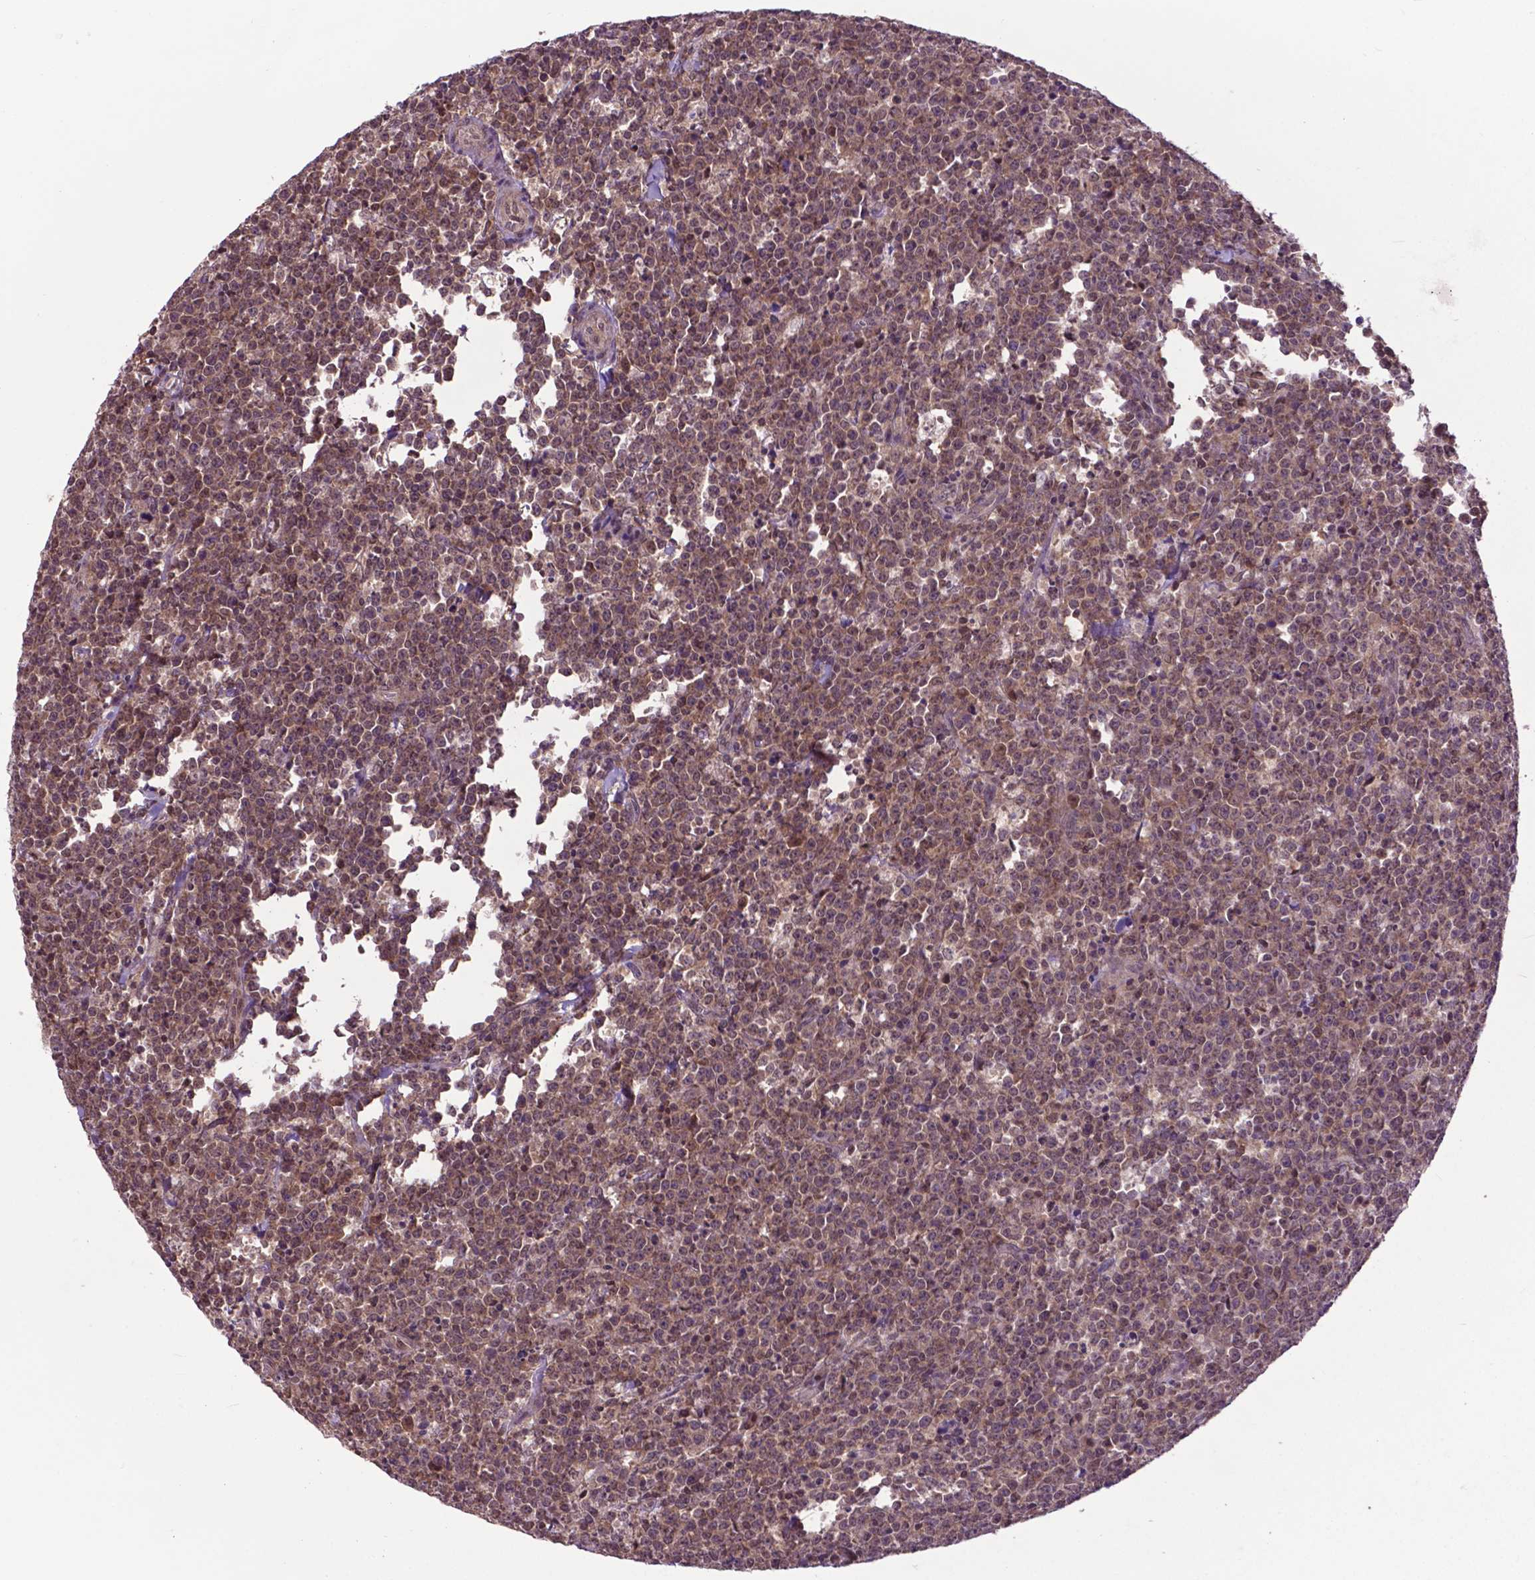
{"staining": {"intensity": "weak", "quantity": ">75%", "location": "cytoplasmic/membranous,nuclear"}, "tissue": "lymphoma", "cell_type": "Tumor cells", "image_type": "cancer", "snomed": [{"axis": "morphology", "description": "Malignant lymphoma, non-Hodgkin's type, High grade"}, {"axis": "topography", "description": "Small intestine"}], "caption": "The image exhibits immunohistochemical staining of lymphoma. There is weak cytoplasmic/membranous and nuclear expression is appreciated in about >75% of tumor cells.", "gene": "OTUB1", "patient": {"sex": "female", "age": 56}}